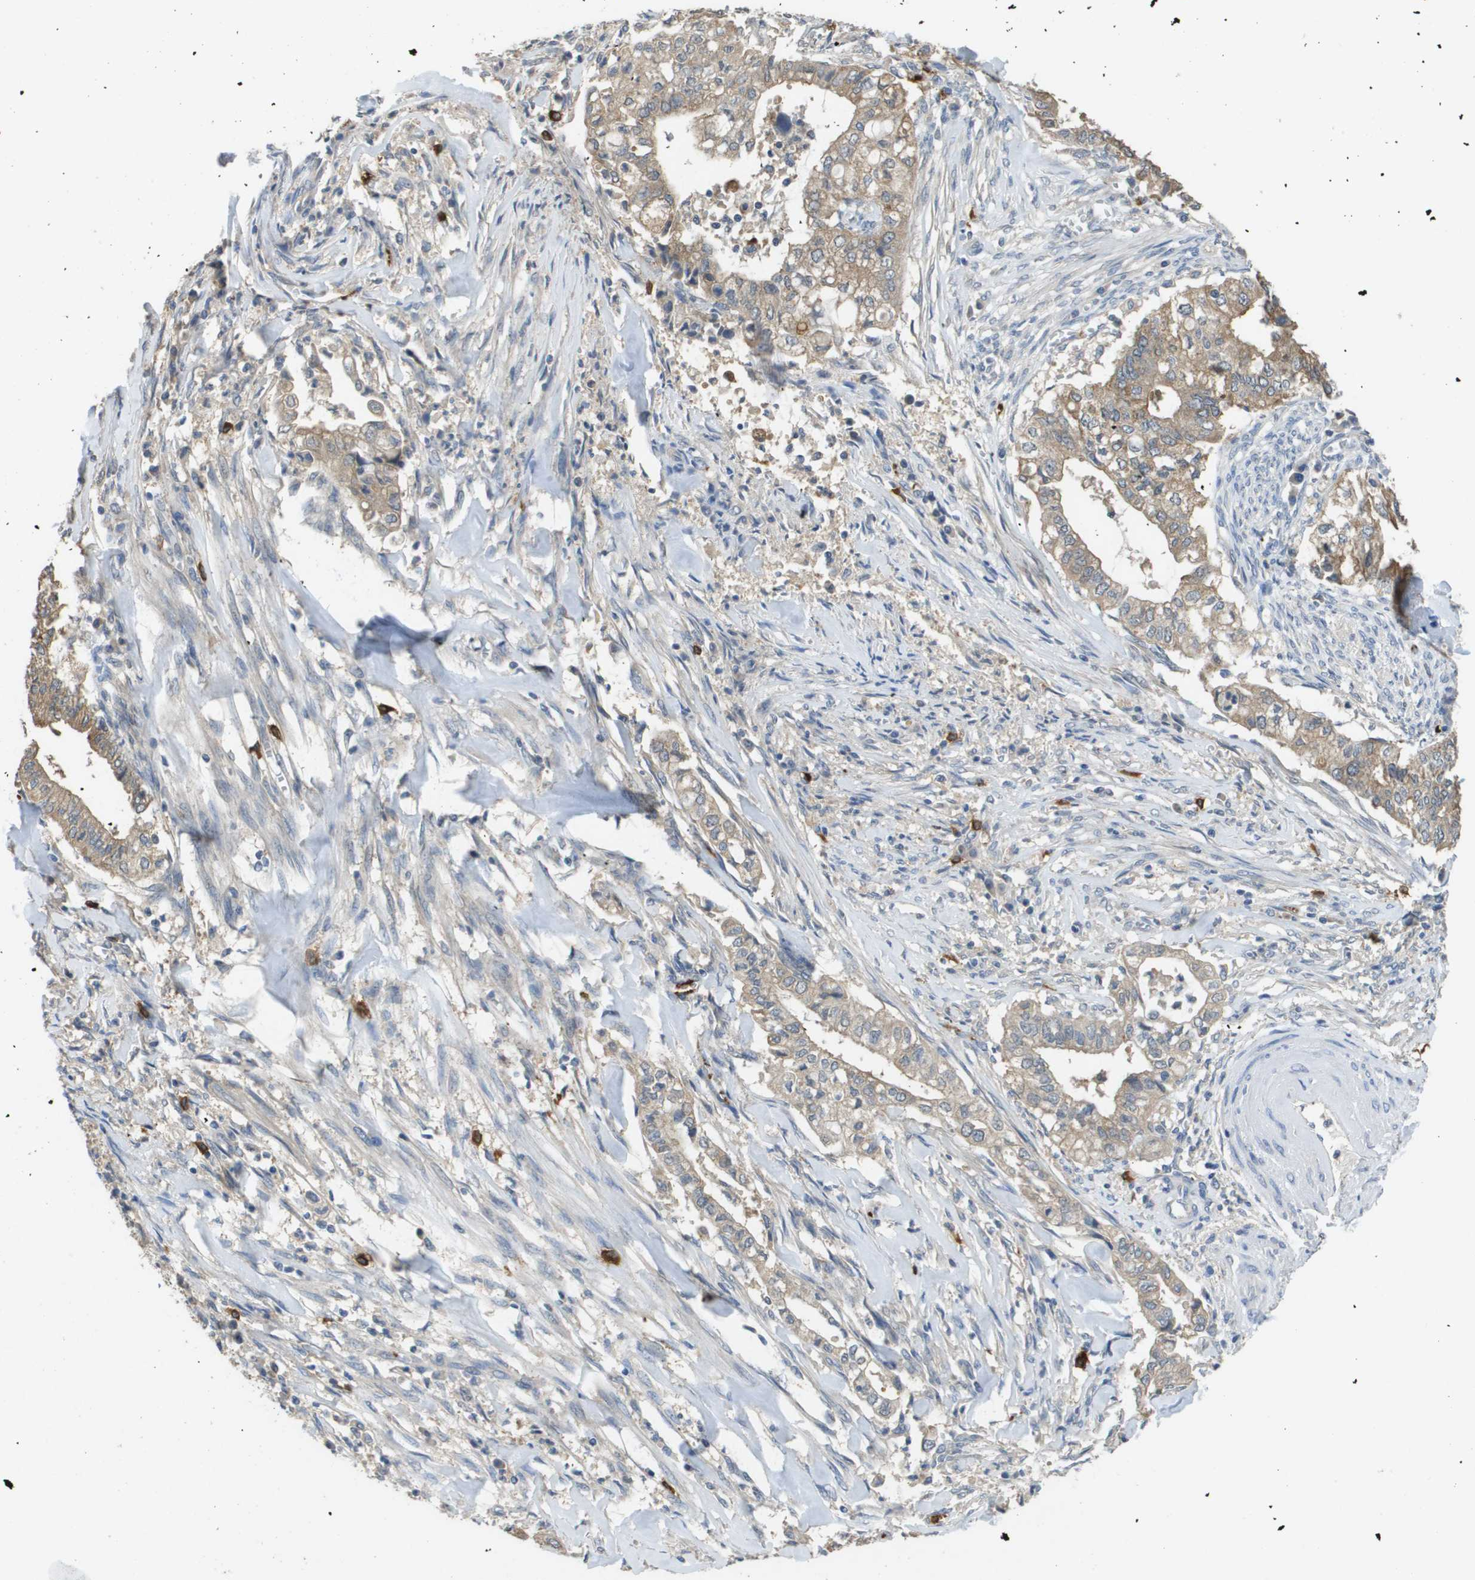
{"staining": {"intensity": "weak", "quantity": ">75%", "location": "cytoplasmic/membranous"}, "tissue": "cervical cancer", "cell_type": "Tumor cells", "image_type": "cancer", "snomed": [{"axis": "morphology", "description": "Adenocarcinoma, NOS"}, {"axis": "topography", "description": "Cervix"}], "caption": "Human adenocarcinoma (cervical) stained with a protein marker shows weak staining in tumor cells.", "gene": "RAB27B", "patient": {"sex": "female", "age": 44}}